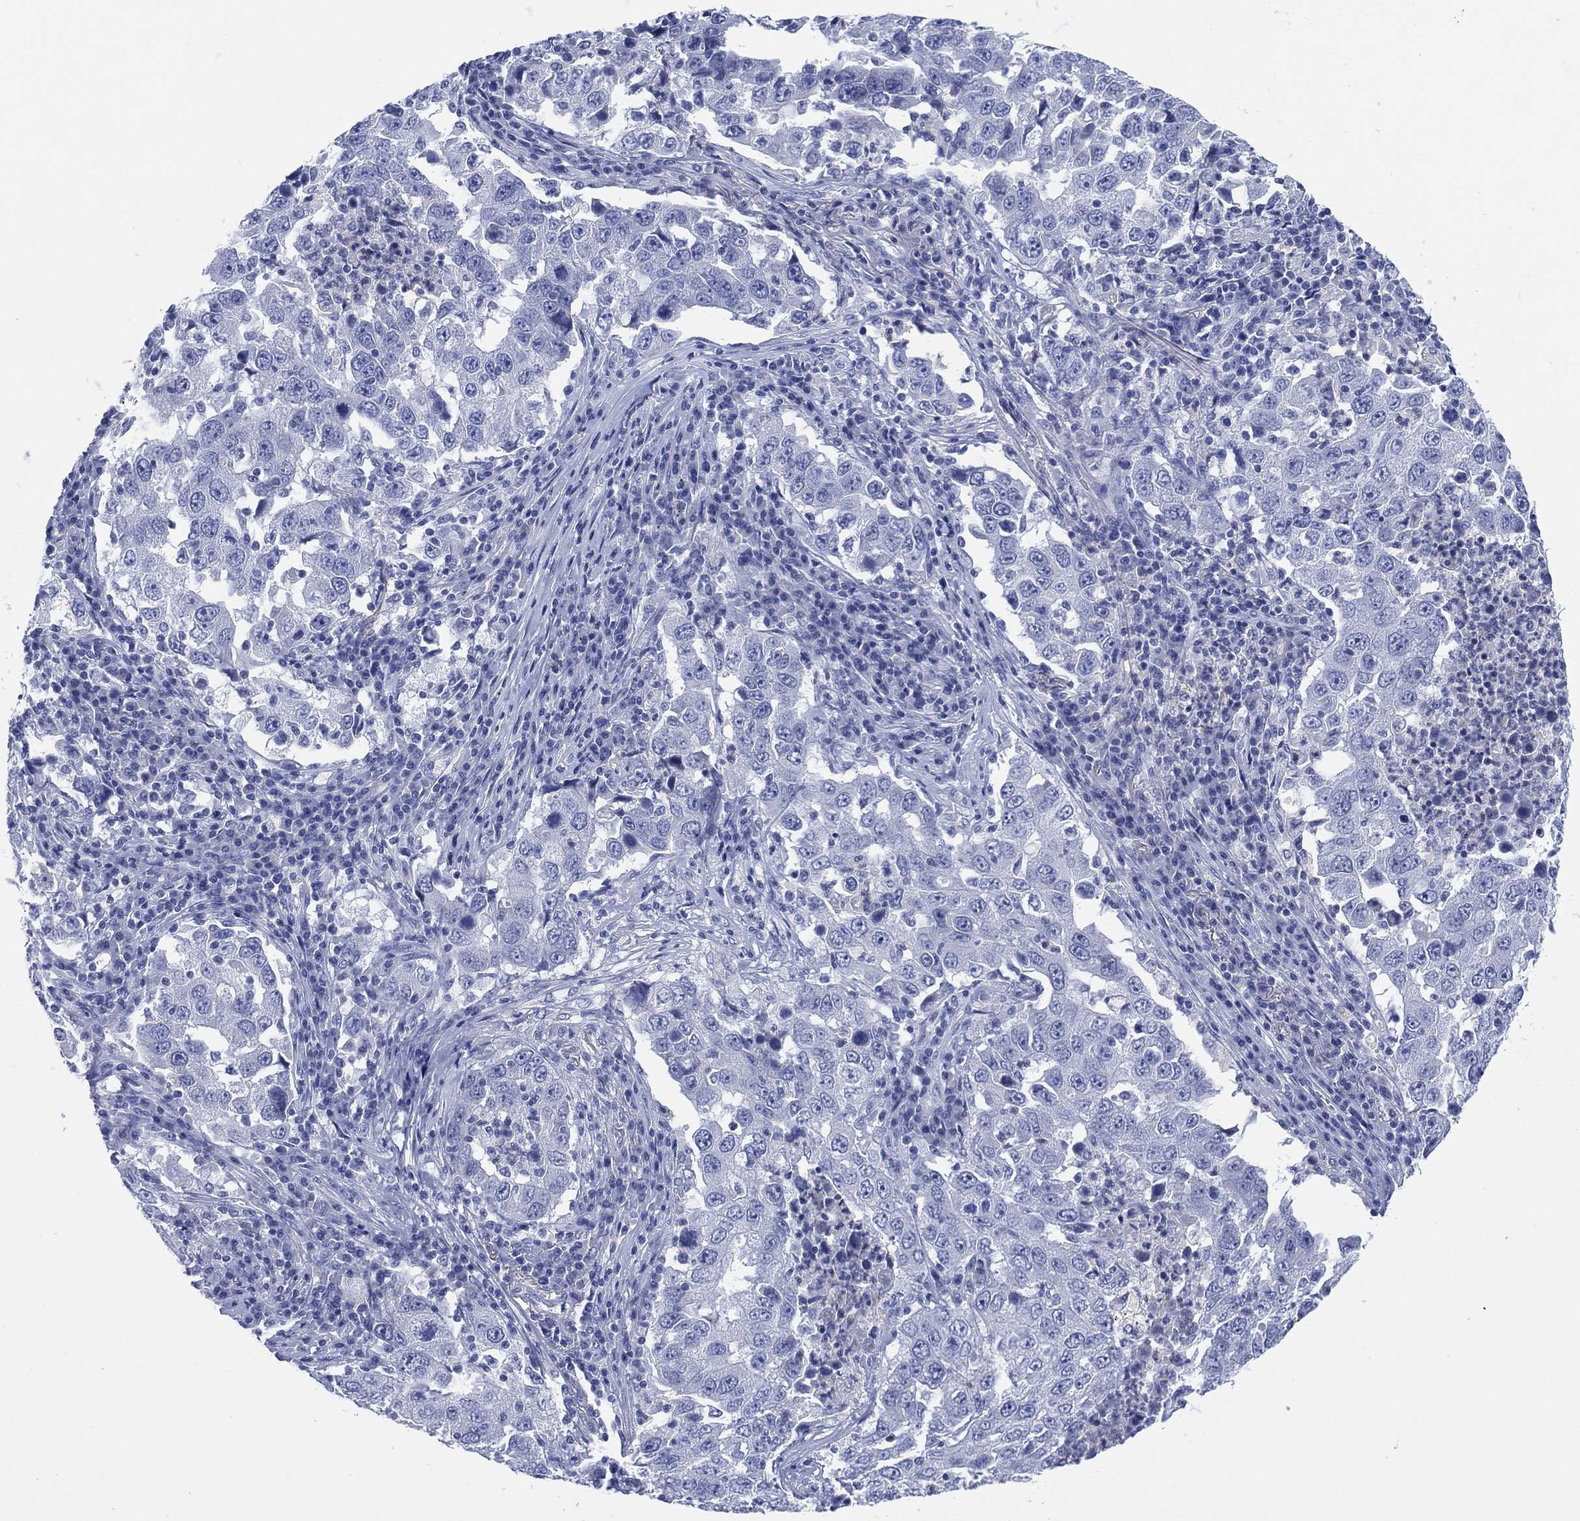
{"staining": {"intensity": "negative", "quantity": "none", "location": "none"}, "tissue": "lung cancer", "cell_type": "Tumor cells", "image_type": "cancer", "snomed": [{"axis": "morphology", "description": "Adenocarcinoma, NOS"}, {"axis": "topography", "description": "Lung"}], "caption": "IHC histopathology image of lung cancer (adenocarcinoma) stained for a protein (brown), which displays no positivity in tumor cells. Brightfield microscopy of IHC stained with DAB (3,3'-diaminobenzidine) (brown) and hematoxylin (blue), captured at high magnification.", "gene": "SLC9C2", "patient": {"sex": "male", "age": 73}}